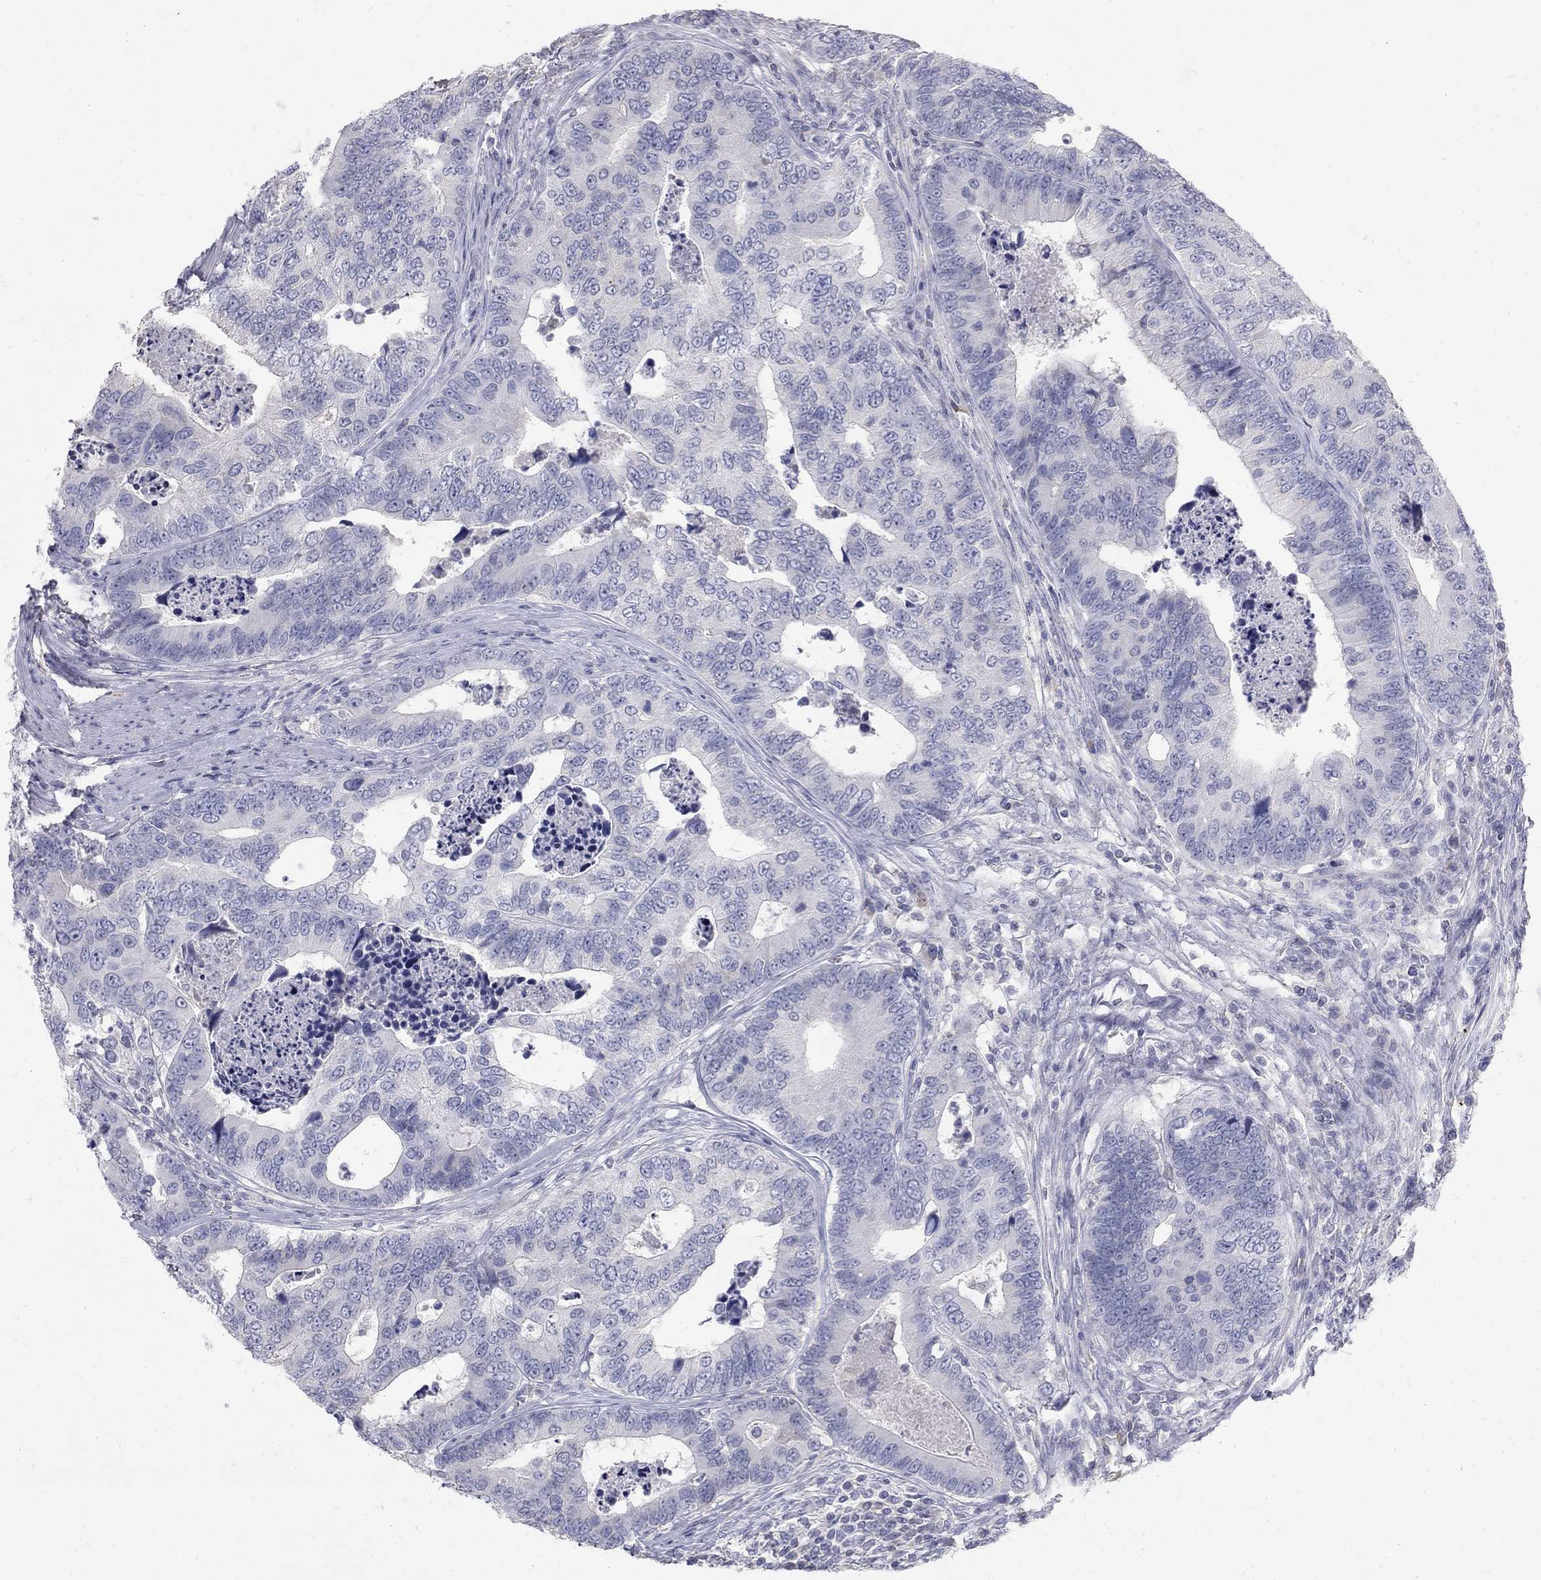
{"staining": {"intensity": "negative", "quantity": "none", "location": "none"}, "tissue": "colorectal cancer", "cell_type": "Tumor cells", "image_type": "cancer", "snomed": [{"axis": "morphology", "description": "Adenocarcinoma, NOS"}, {"axis": "topography", "description": "Colon"}], "caption": "Colorectal cancer stained for a protein using immunohistochemistry (IHC) exhibits no staining tumor cells.", "gene": "PTH1R", "patient": {"sex": "female", "age": 72}}